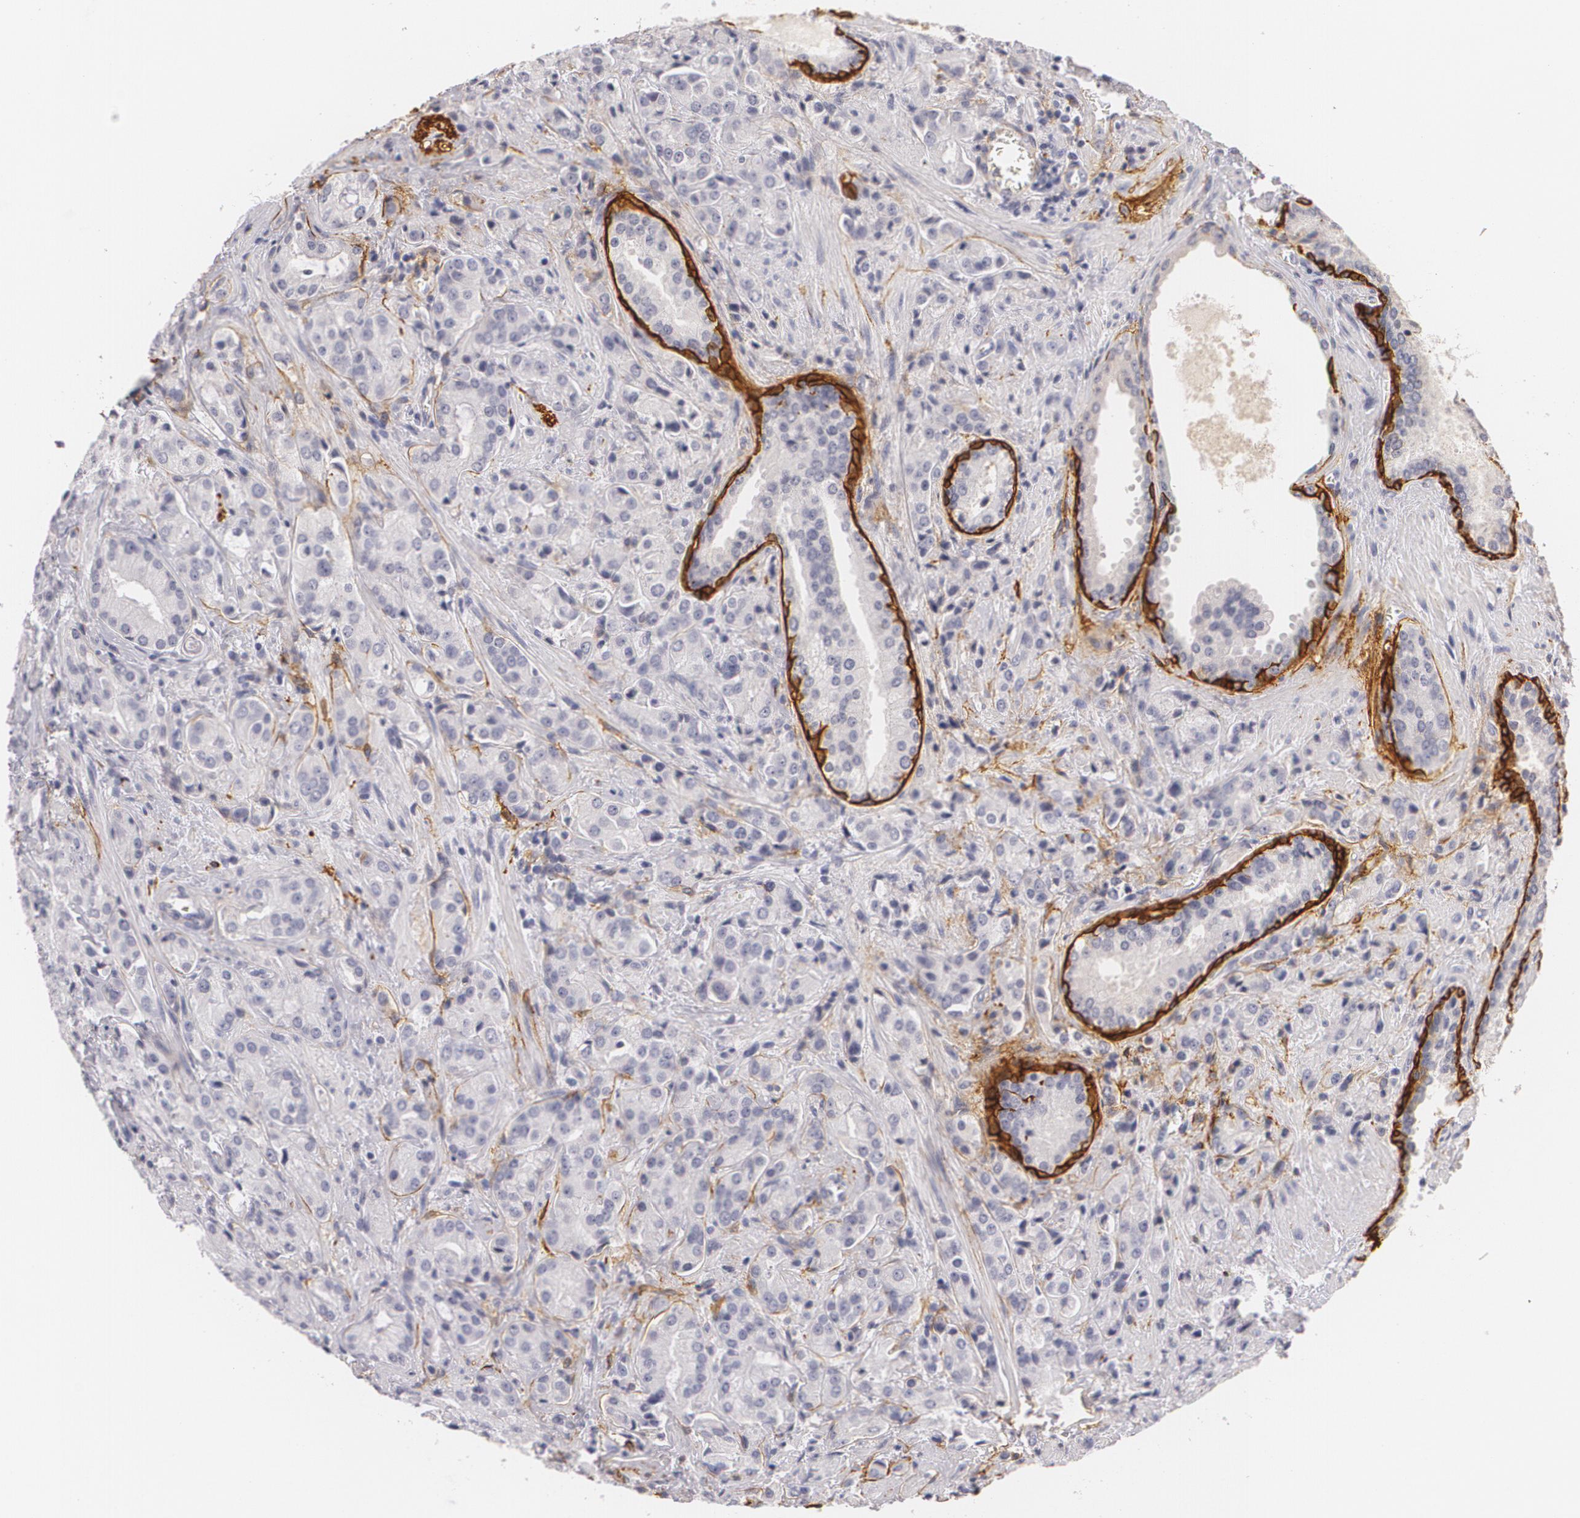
{"staining": {"intensity": "negative", "quantity": "none", "location": "none"}, "tissue": "prostate cancer", "cell_type": "Tumor cells", "image_type": "cancer", "snomed": [{"axis": "morphology", "description": "Adenocarcinoma, Medium grade"}, {"axis": "topography", "description": "Prostate"}], "caption": "Human prostate cancer (medium-grade adenocarcinoma) stained for a protein using immunohistochemistry (IHC) demonstrates no positivity in tumor cells.", "gene": "NGFR", "patient": {"sex": "male", "age": 70}}